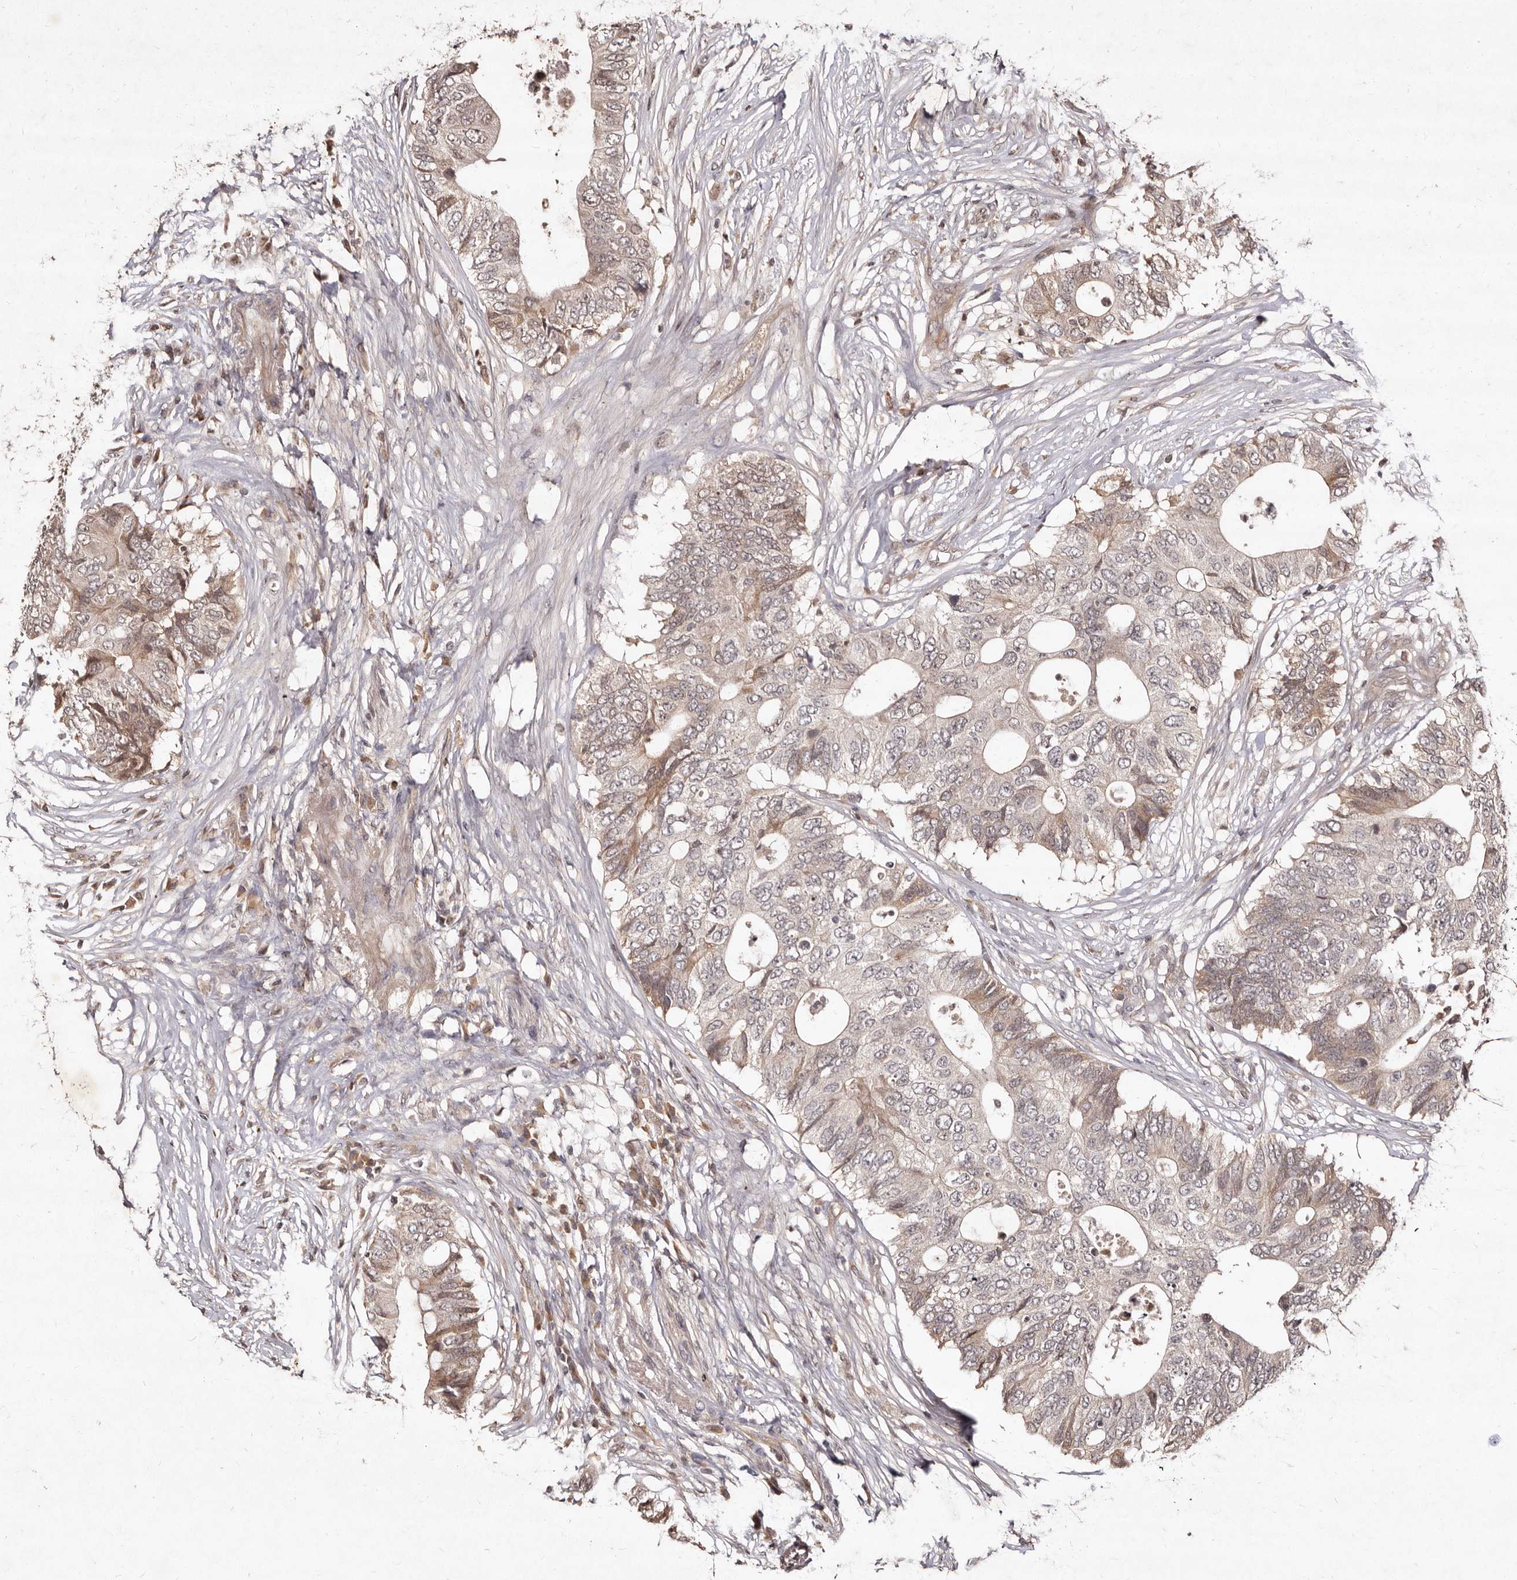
{"staining": {"intensity": "weak", "quantity": "25%-75%", "location": "cytoplasmic/membranous"}, "tissue": "colorectal cancer", "cell_type": "Tumor cells", "image_type": "cancer", "snomed": [{"axis": "morphology", "description": "Adenocarcinoma, NOS"}, {"axis": "topography", "description": "Colon"}], "caption": "A low amount of weak cytoplasmic/membranous positivity is present in approximately 25%-75% of tumor cells in colorectal cancer (adenocarcinoma) tissue.", "gene": "LCORL", "patient": {"sex": "male", "age": 71}}